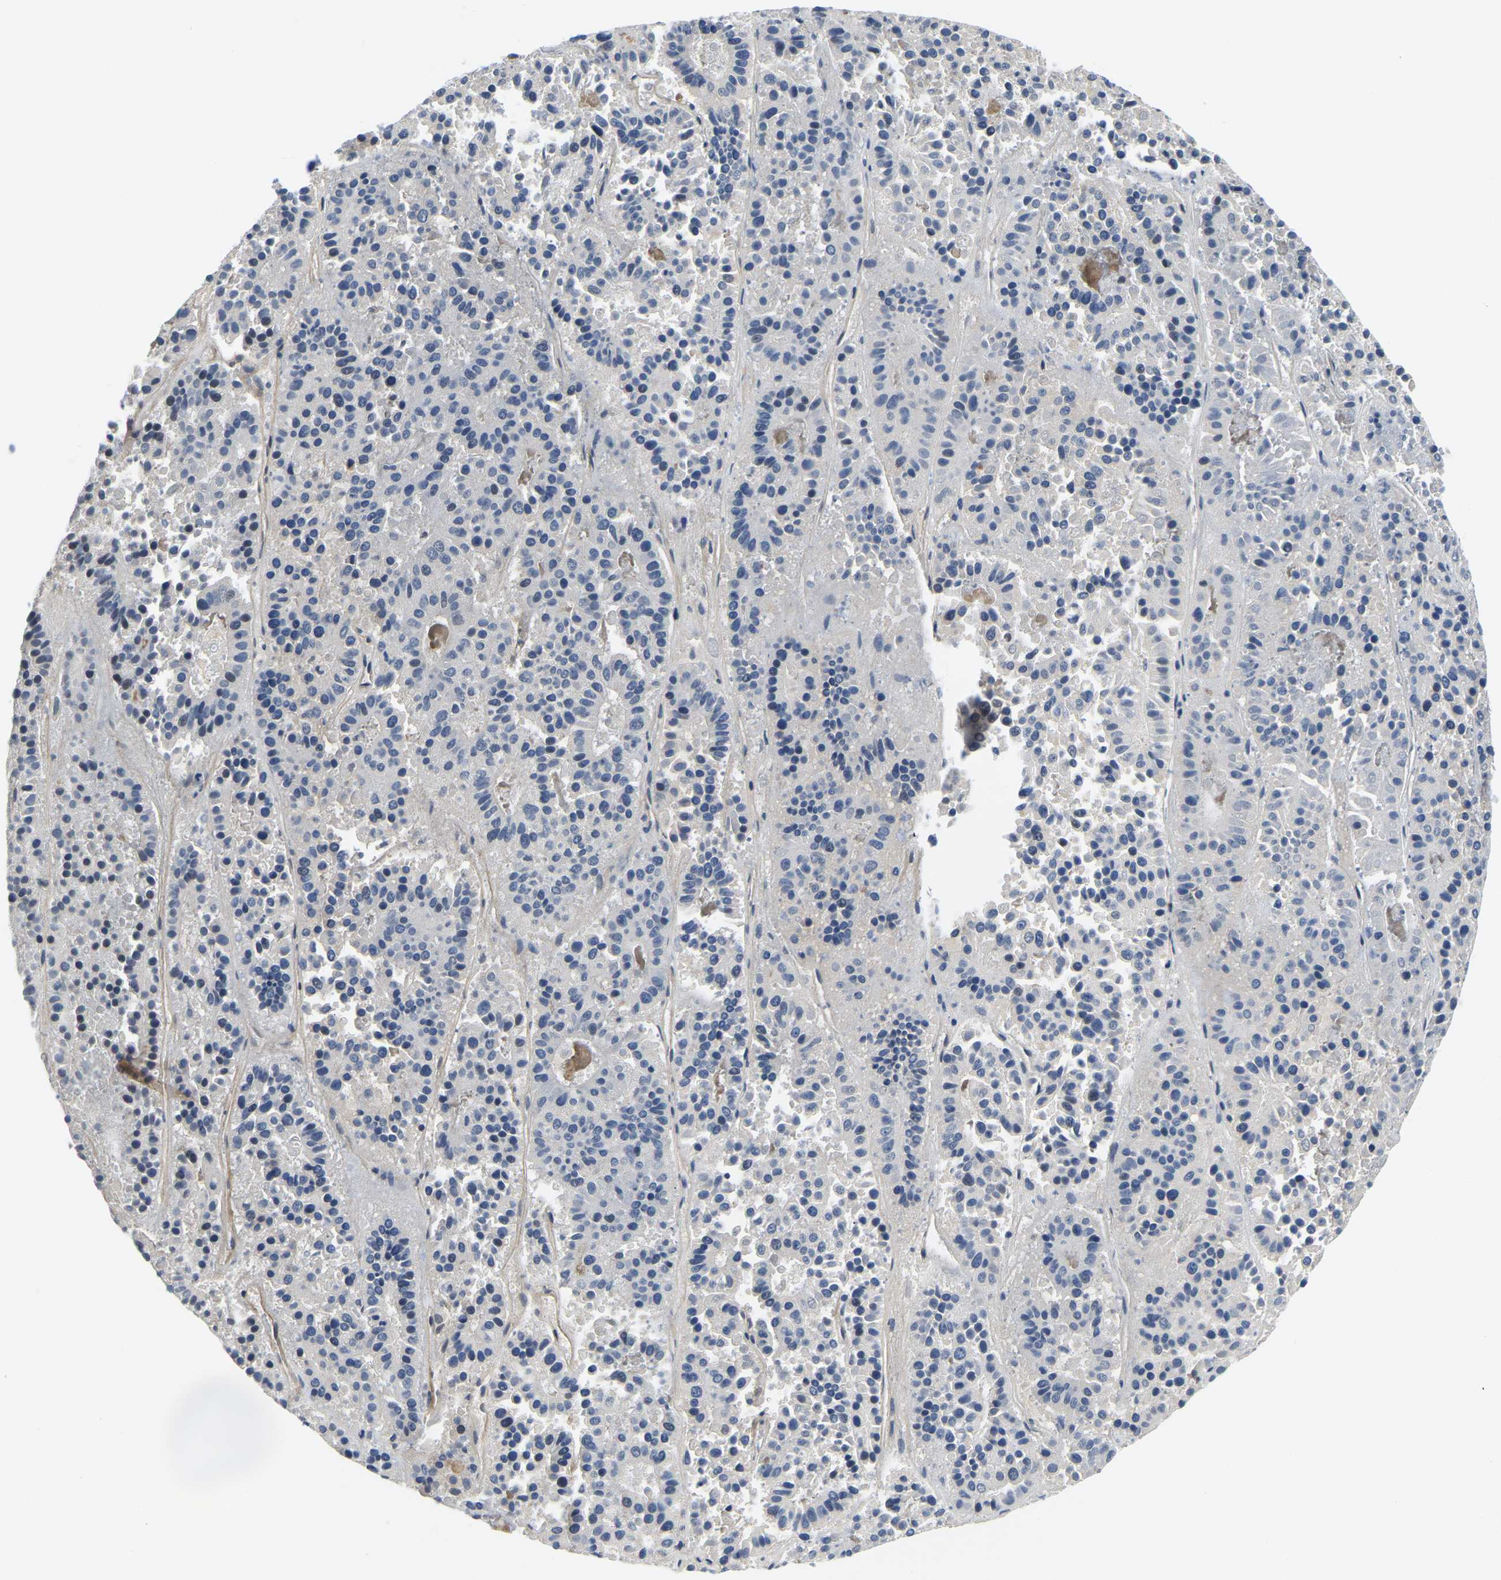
{"staining": {"intensity": "negative", "quantity": "none", "location": "none"}, "tissue": "pancreatic cancer", "cell_type": "Tumor cells", "image_type": "cancer", "snomed": [{"axis": "morphology", "description": "Adenocarcinoma, NOS"}, {"axis": "topography", "description": "Pancreas"}], "caption": "This histopathology image is of pancreatic adenocarcinoma stained with immunohistochemistry (IHC) to label a protein in brown with the nuclei are counter-stained blue. There is no staining in tumor cells. (Brightfield microscopy of DAB IHC at high magnification).", "gene": "LIAS", "patient": {"sex": "male", "age": 50}}